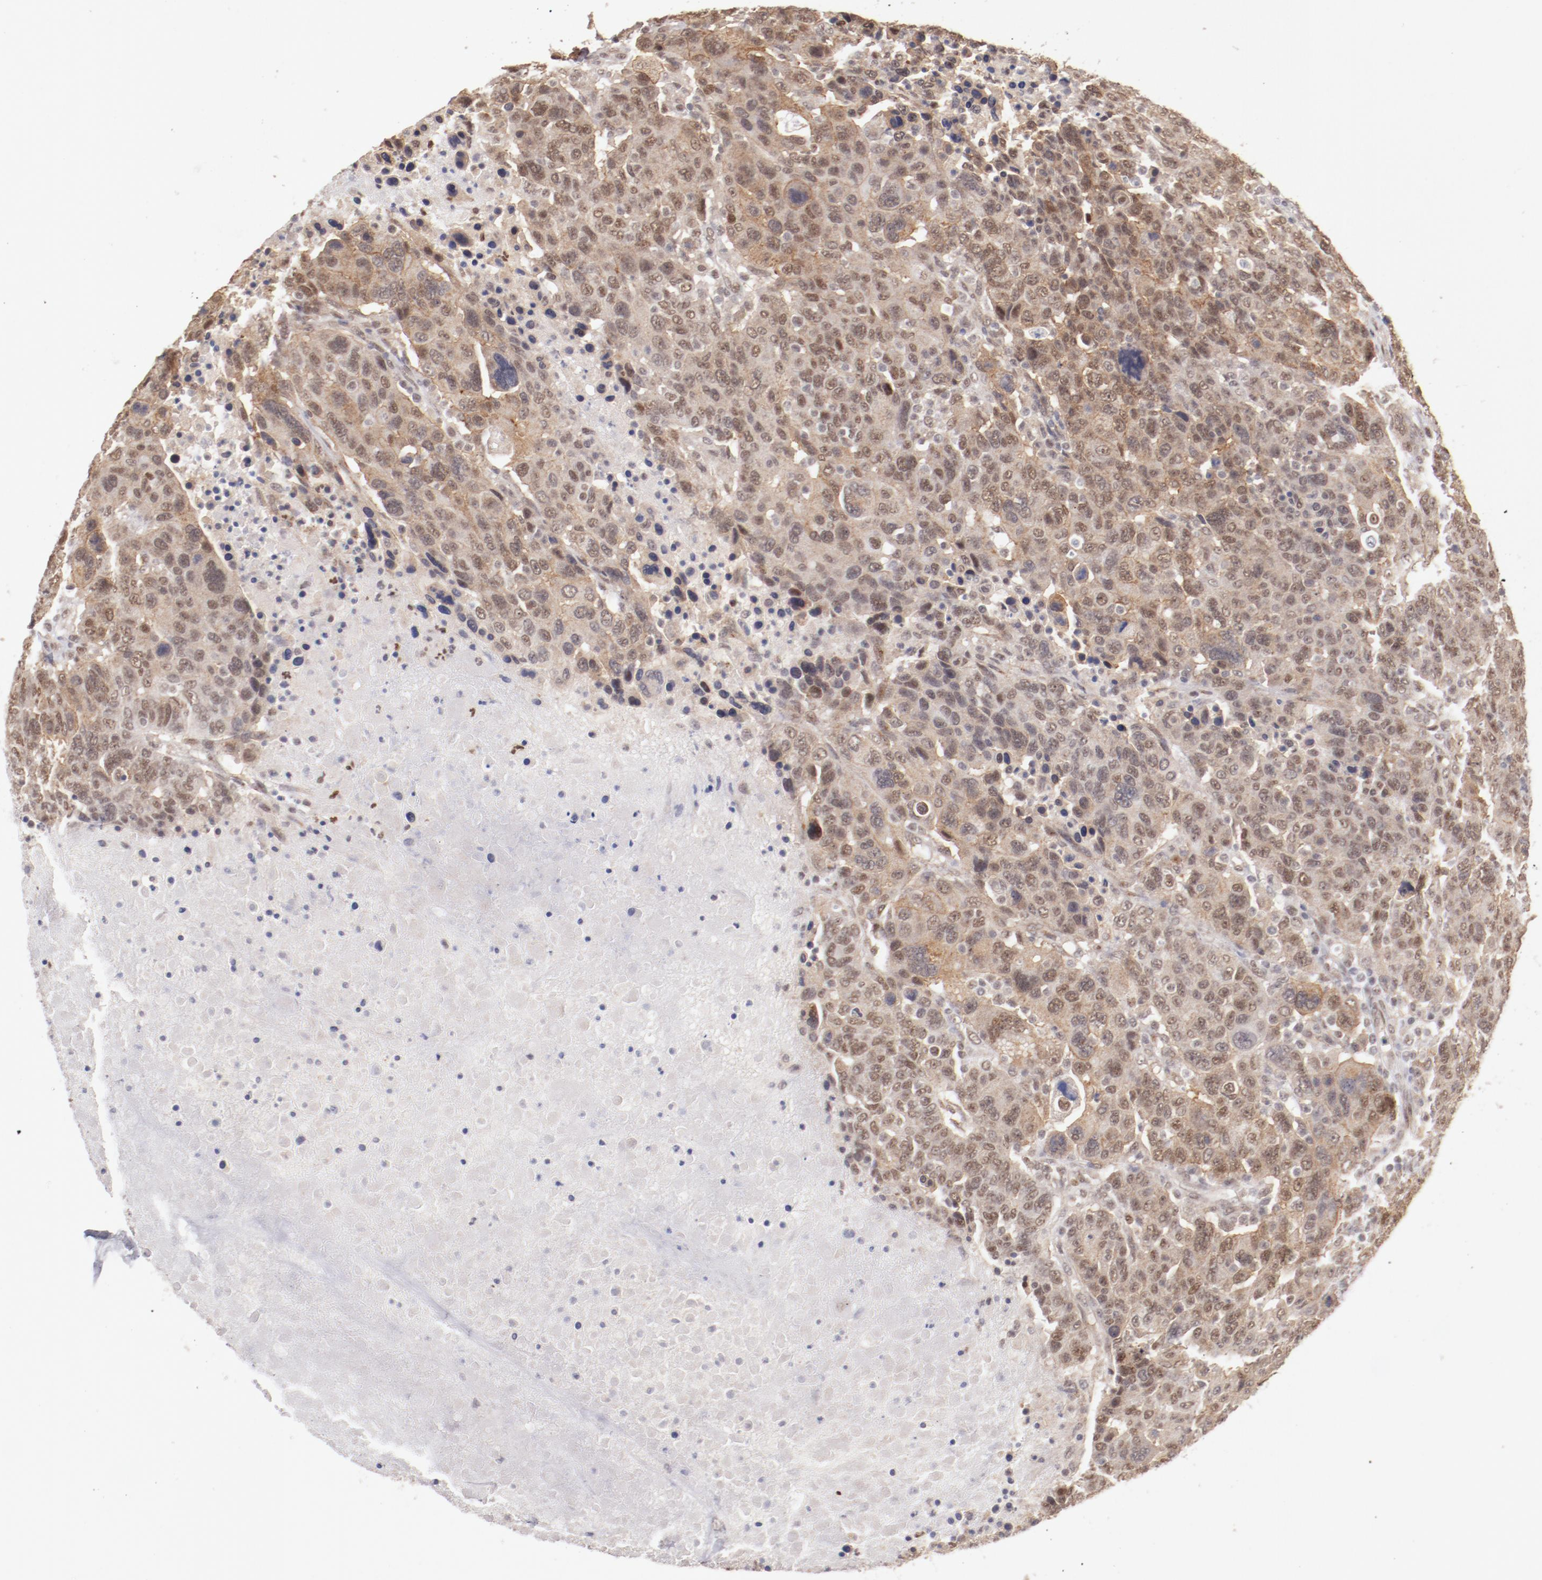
{"staining": {"intensity": "moderate", "quantity": ">75%", "location": "cytoplasmic/membranous,nuclear"}, "tissue": "breast cancer", "cell_type": "Tumor cells", "image_type": "cancer", "snomed": [{"axis": "morphology", "description": "Duct carcinoma"}, {"axis": "topography", "description": "Breast"}], "caption": "Moderate cytoplasmic/membranous and nuclear protein expression is seen in approximately >75% of tumor cells in breast cancer.", "gene": "NFE2", "patient": {"sex": "female", "age": 37}}